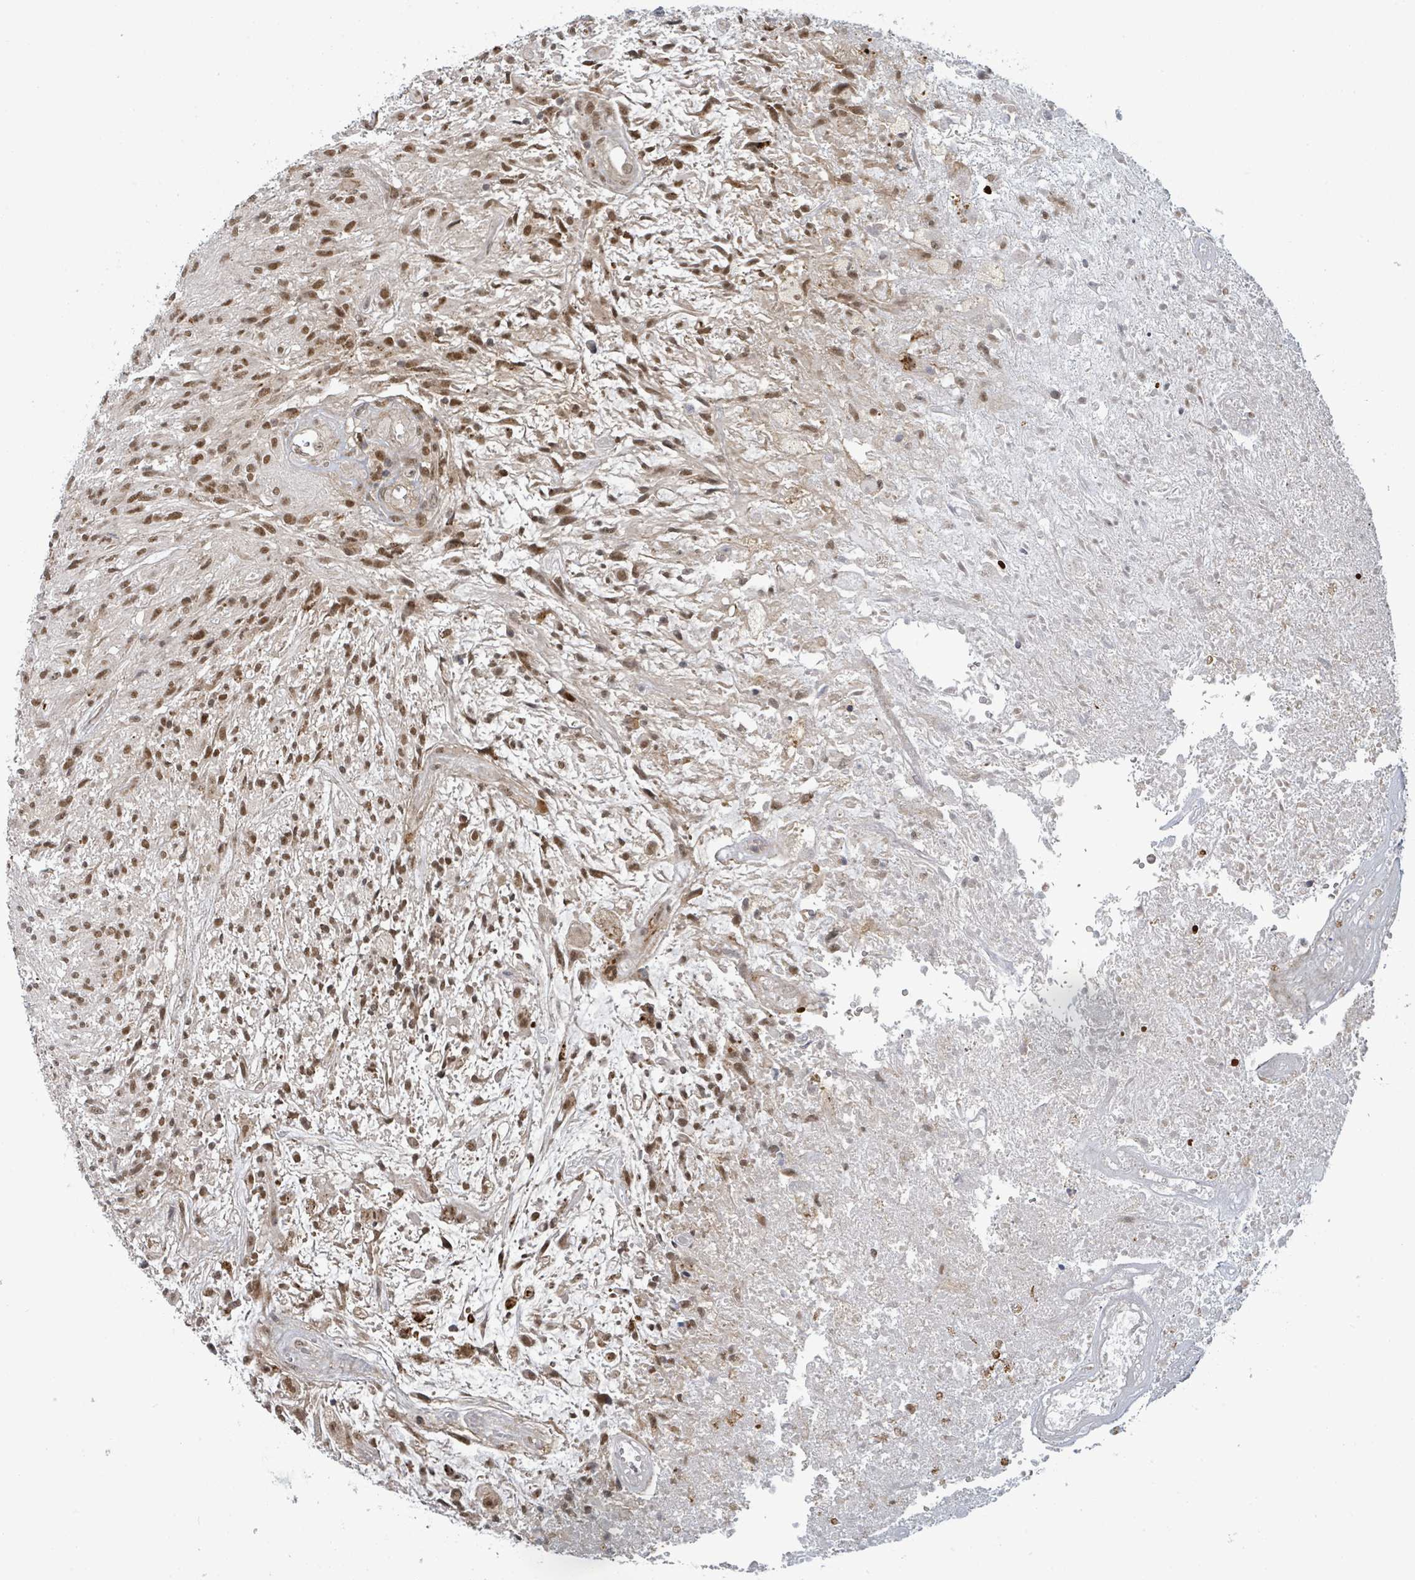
{"staining": {"intensity": "moderate", "quantity": ">75%", "location": "cytoplasmic/membranous,nuclear"}, "tissue": "glioma", "cell_type": "Tumor cells", "image_type": "cancer", "snomed": [{"axis": "morphology", "description": "Glioma, malignant, High grade"}, {"axis": "topography", "description": "Brain"}], "caption": "A brown stain shows moderate cytoplasmic/membranous and nuclear positivity of a protein in human malignant high-grade glioma tumor cells.", "gene": "GTF3C1", "patient": {"sex": "male", "age": 56}}